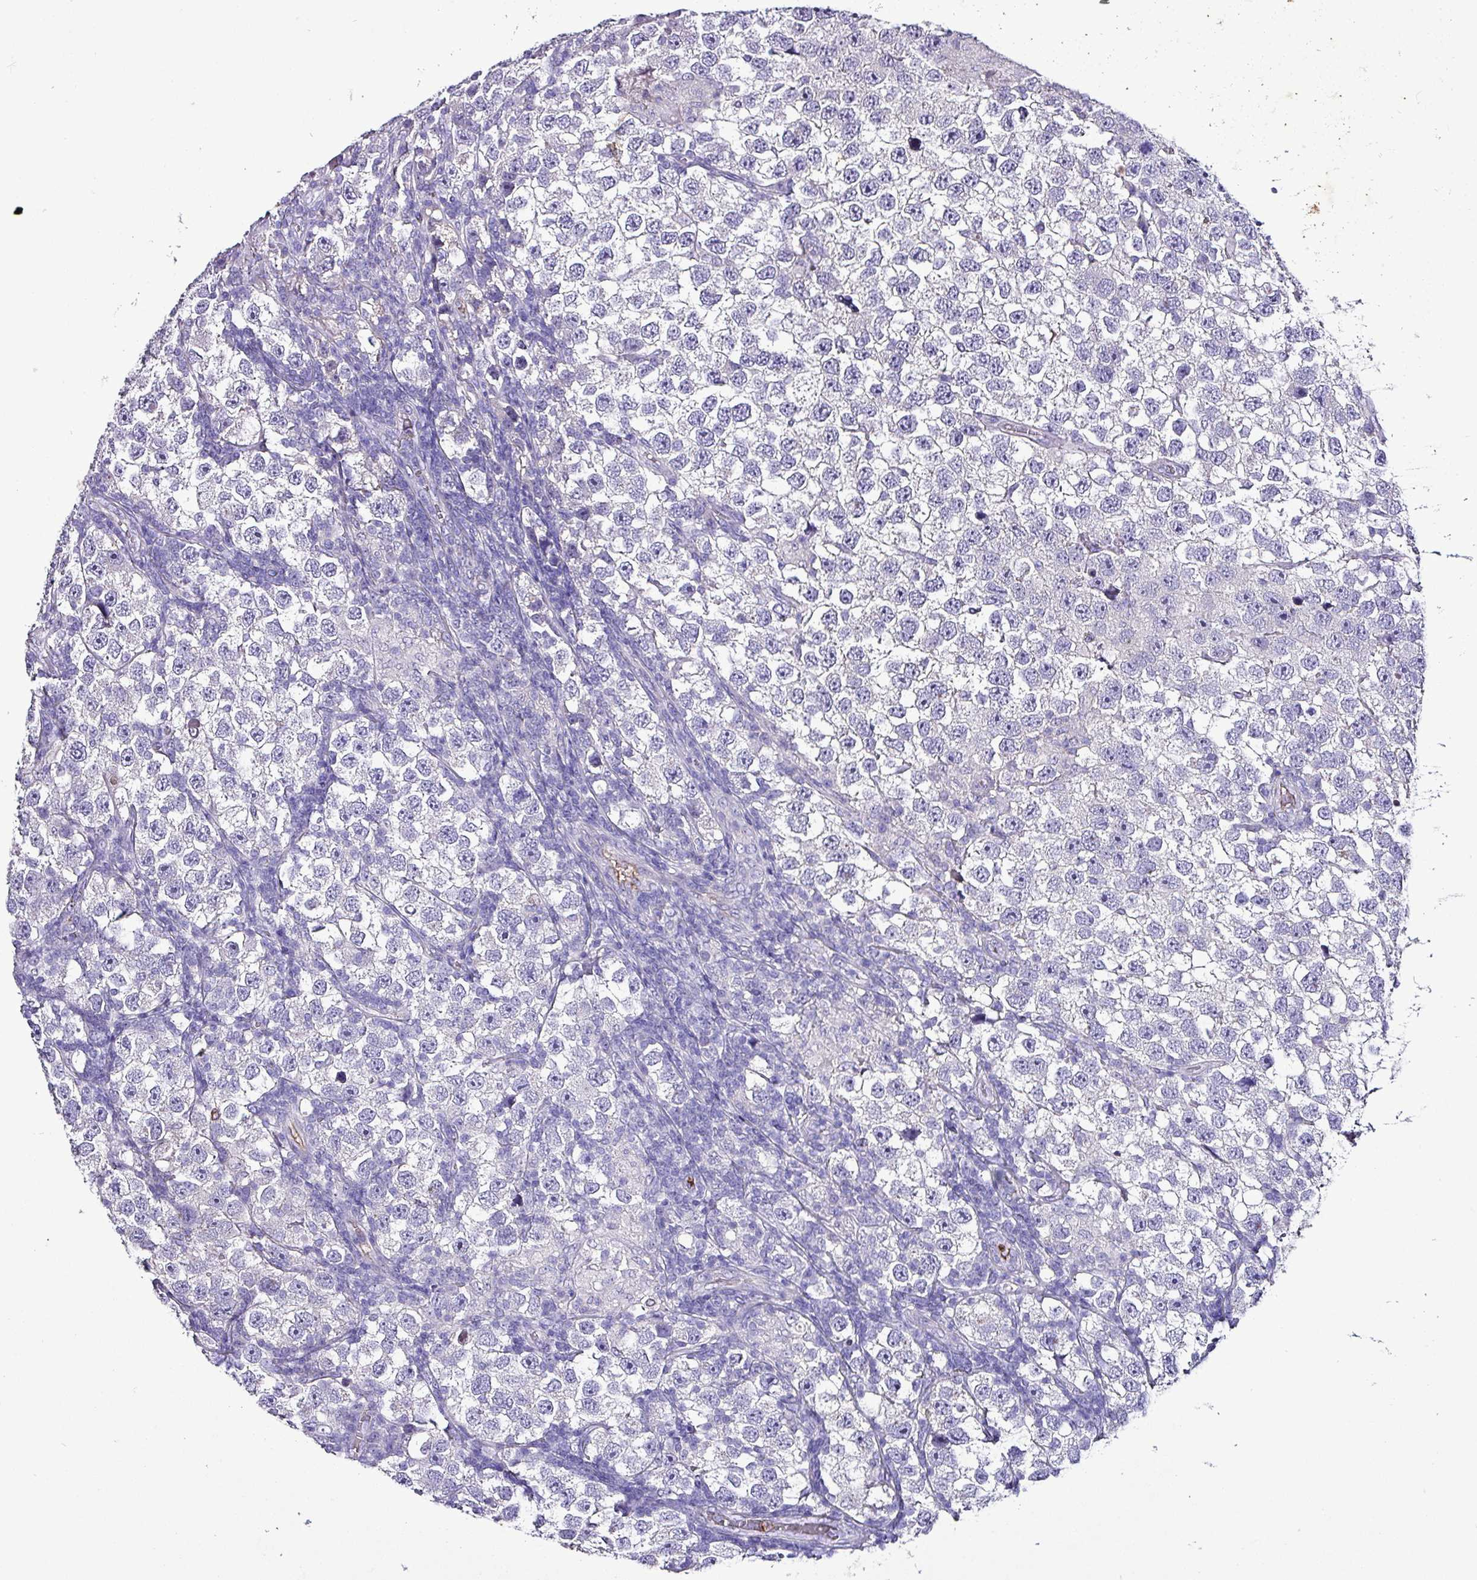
{"staining": {"intensity": "negative", "quantity": "none", "location": "none"}, "tissue": "testis cancer", "cell_type": "Tumor cells", "image_type": "cancer", "snomed": [{"axis": "morphology", "description": "Seminoma, NOS"}, {"axis": "topography", "description": "Testis"}], "caption": "IHC image of testis cancer stained for a protein (brown), which displays no expression in tumor cells.", "gene": "HP", "patient": {"sex": "male", "age": 26}}